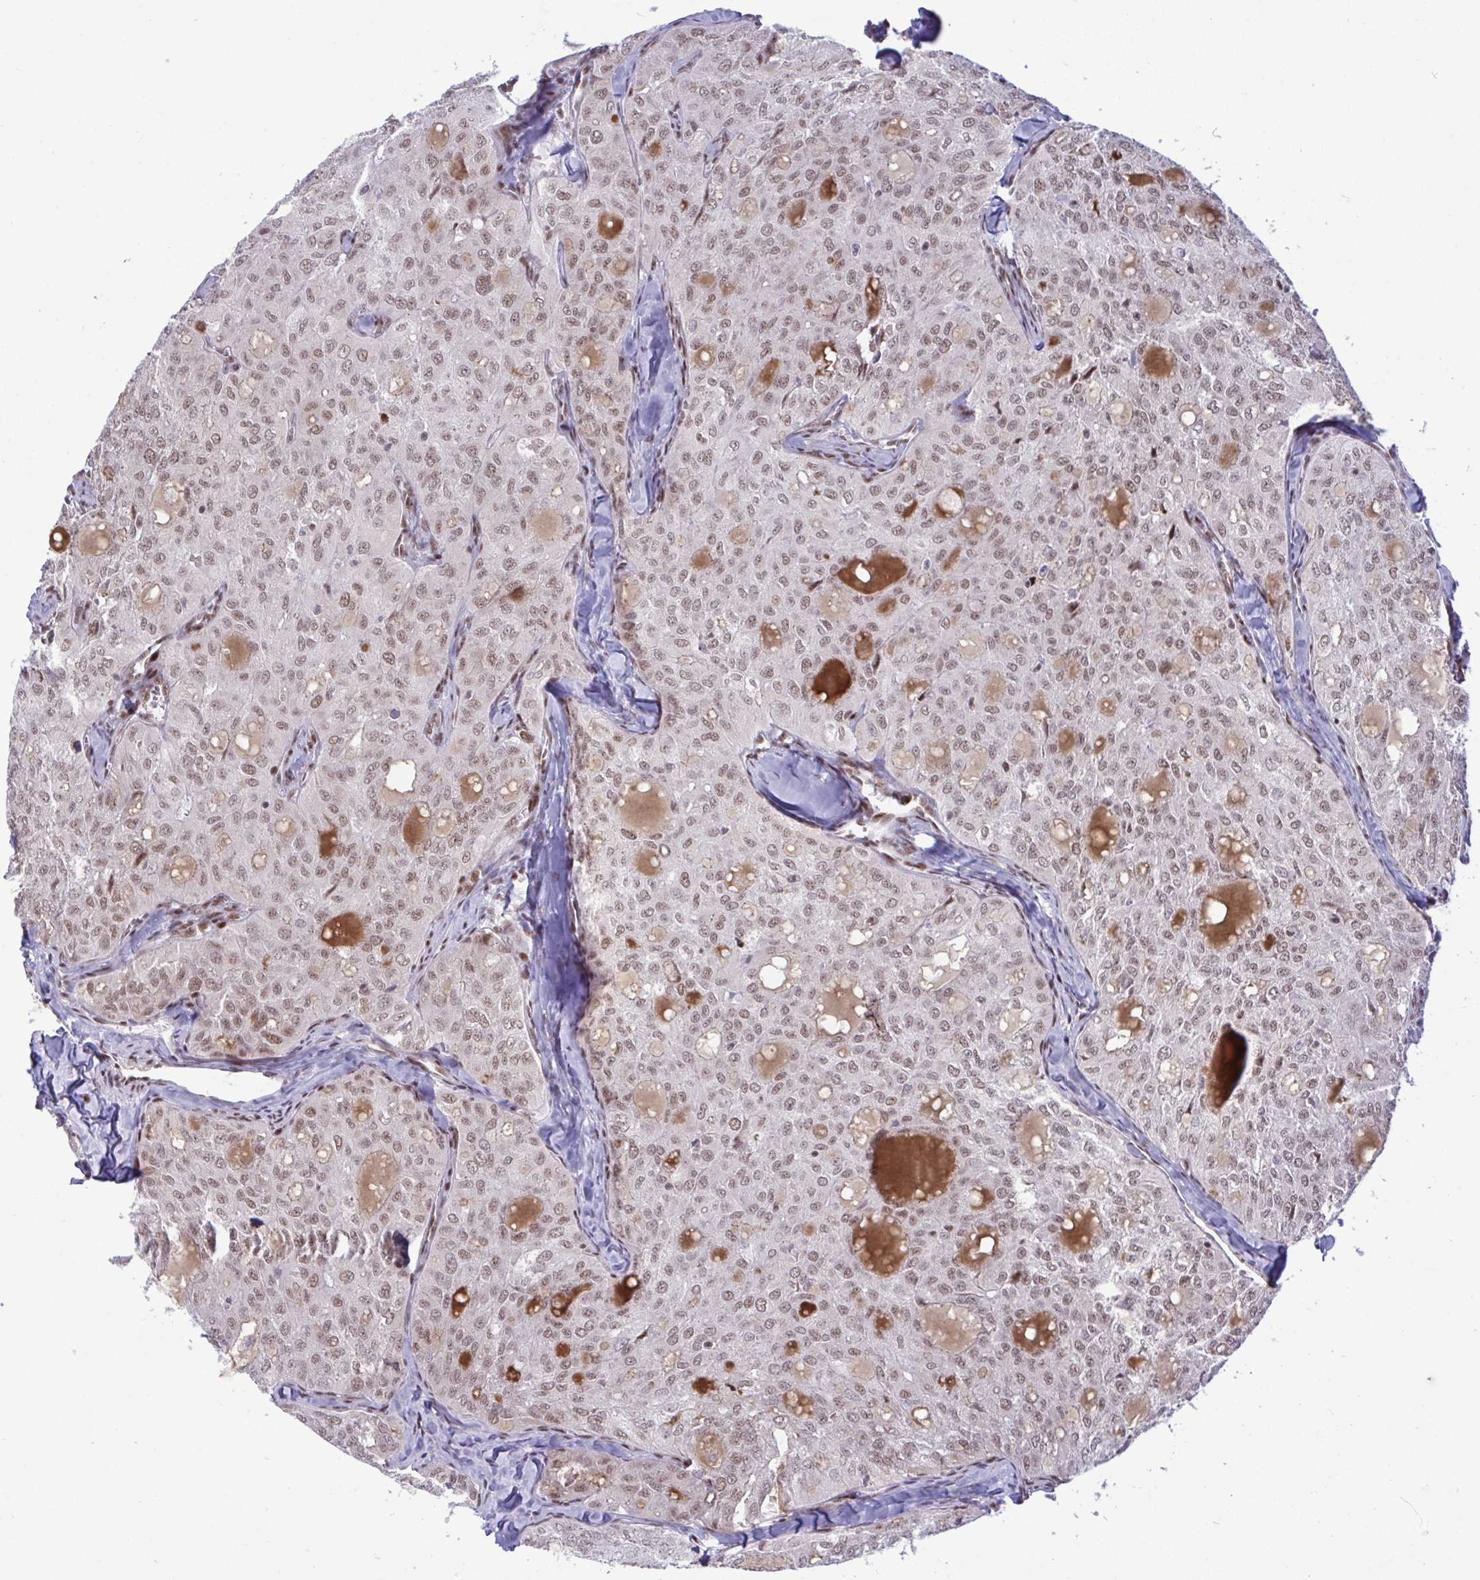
{"staining": {"intensity": "weak", "quantity": ">75%", "location": "nuclear"}, "tissue": "thyroid cancer", "cell_type": "Tumor cells", "image_type": "cancer", "snomed": [{"axis": "morphology", "description": "Follicular adenoma carcinoma, NOS"}, {"axis": "topography", "description": "Thyroid gland"}], "caption": "Follicular adenoma carcinoma (thyroid) stained with DAB IHC displays low levels of weak nuclear expression in about >75% of tumor cells. The staining is performed using DAB brown chromogen to label protein expression. The nuclei are counter-stained blue using hematoxylin.", "gene": "WBP11", "patient": {"sex": "male", "age": 75}}